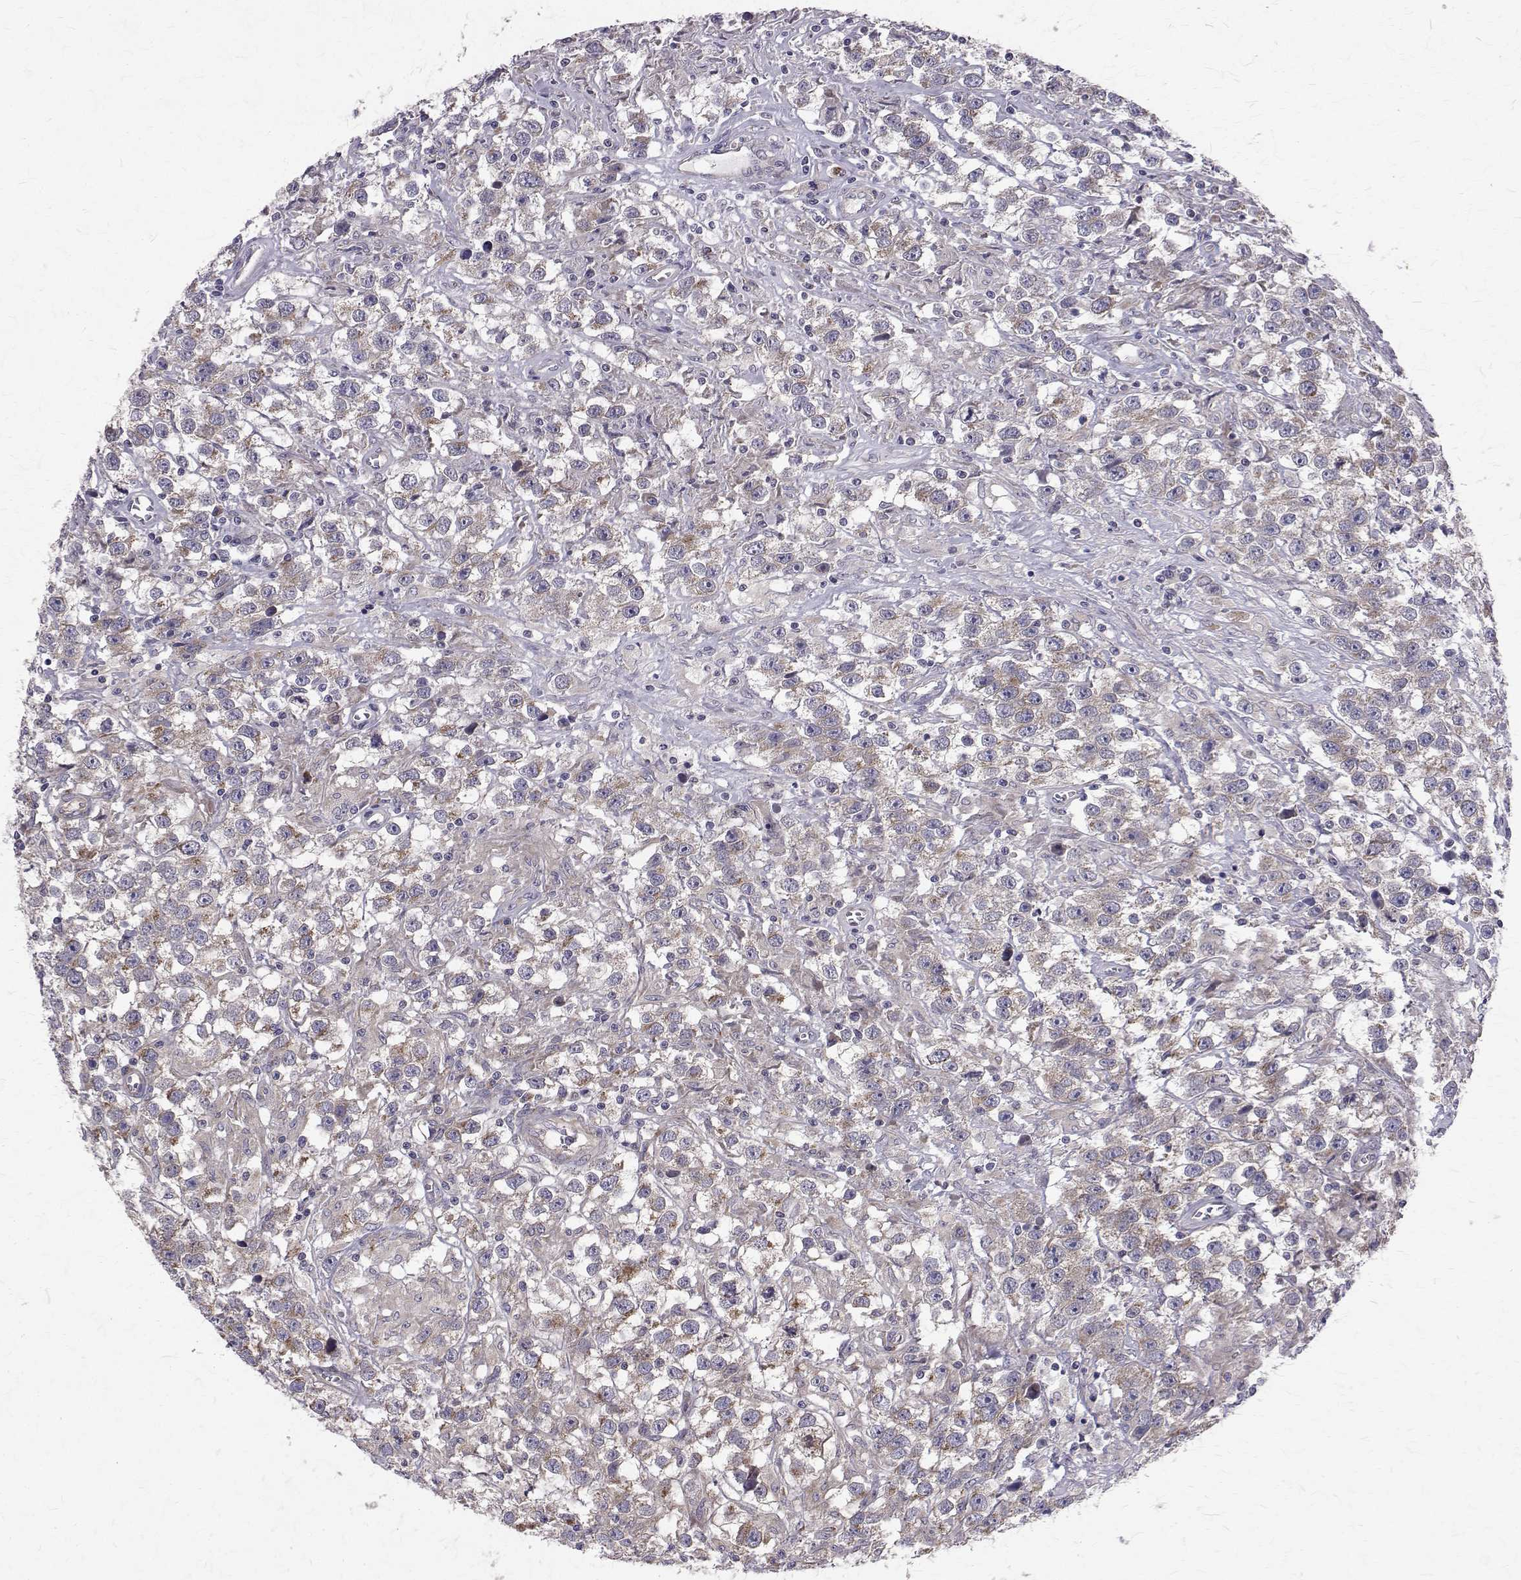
{"staining": {"intensity": "negative", "quantity": "none", "location": "none"}, "tissue": "testis cancer", "cell_type": "Tumor cells", "image_type": "cancer", "snomed": [{"axis": "morphology", "description": "Seminoma, NOS"}, {"axis": "topography", "description": "Testis"}], "caption": "Immunohistochemical staining of human testis cancer reveals no significant positivity in tumor cells.", "gene": "ARFGAP1", "patient": {"sex": "male", "age": 43}}